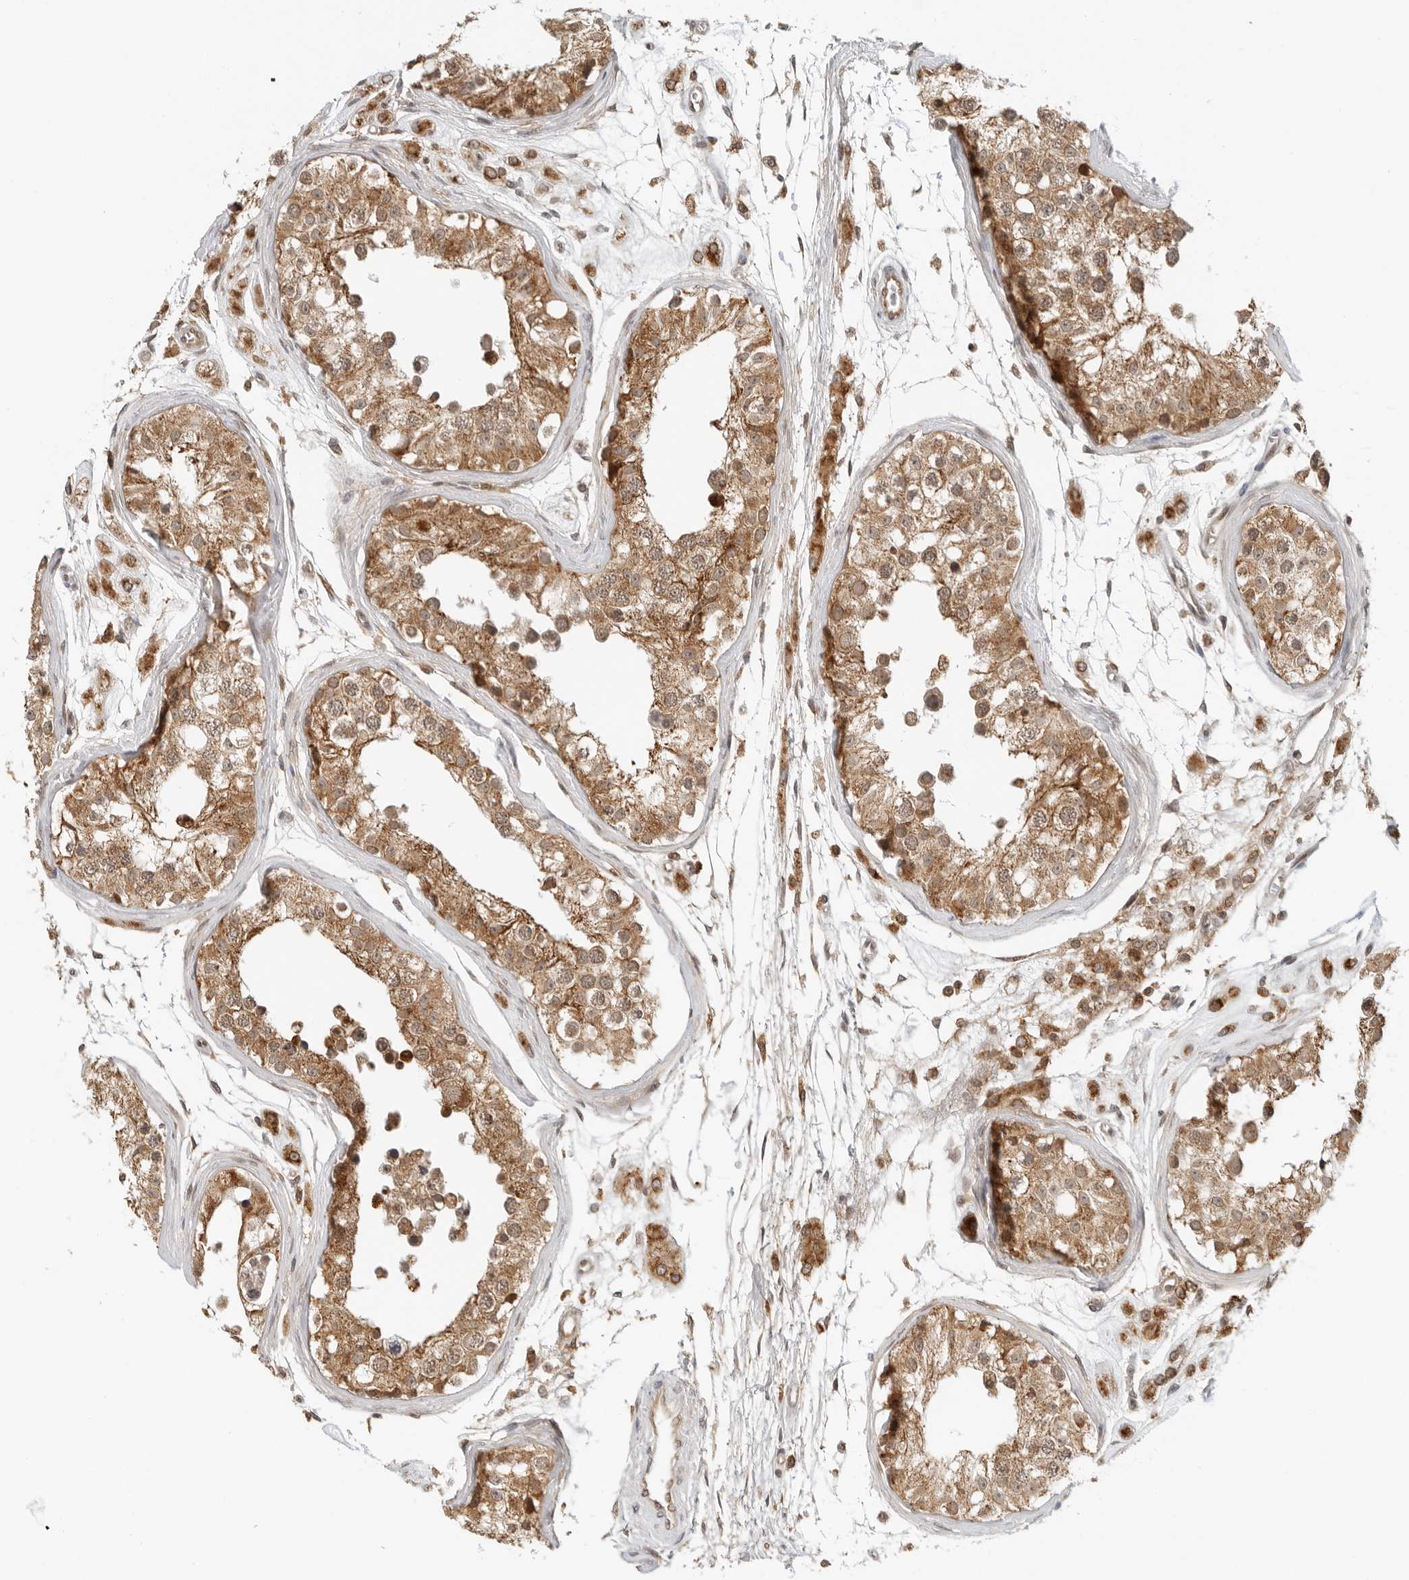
{"staining": {"intensity": "moderate", "quantity": ">75%", "location": "cytoplasmic/membranous"}, "tissue": "testis", "cell_type": "Cells in seminiferous ducts", "image_type": "normal", "snomed": [{"axis": "morphology", "description": "Normal tissue, NOS"}, {"axis": "morphology", "description": "Adenocarcinoma, metastatic, NOS"}, {"axis": "topography", "description": "Testis"}], "caption": "Immunohistochemistry (DAB (3,3'-diaminobenzidine)) staining of normal testis displays moderate cytoplasmic/membranous protein positivity in approximately >75% of cells in seminiferous ducts. Using DAB (3,3'-diaminobenzidine) (brown) and hematoxylin (blue) stains, captured at high magnification using brightfield microscopy.", "gene": "RC3H1", "patient": {"sex": "male", "age": 26}}